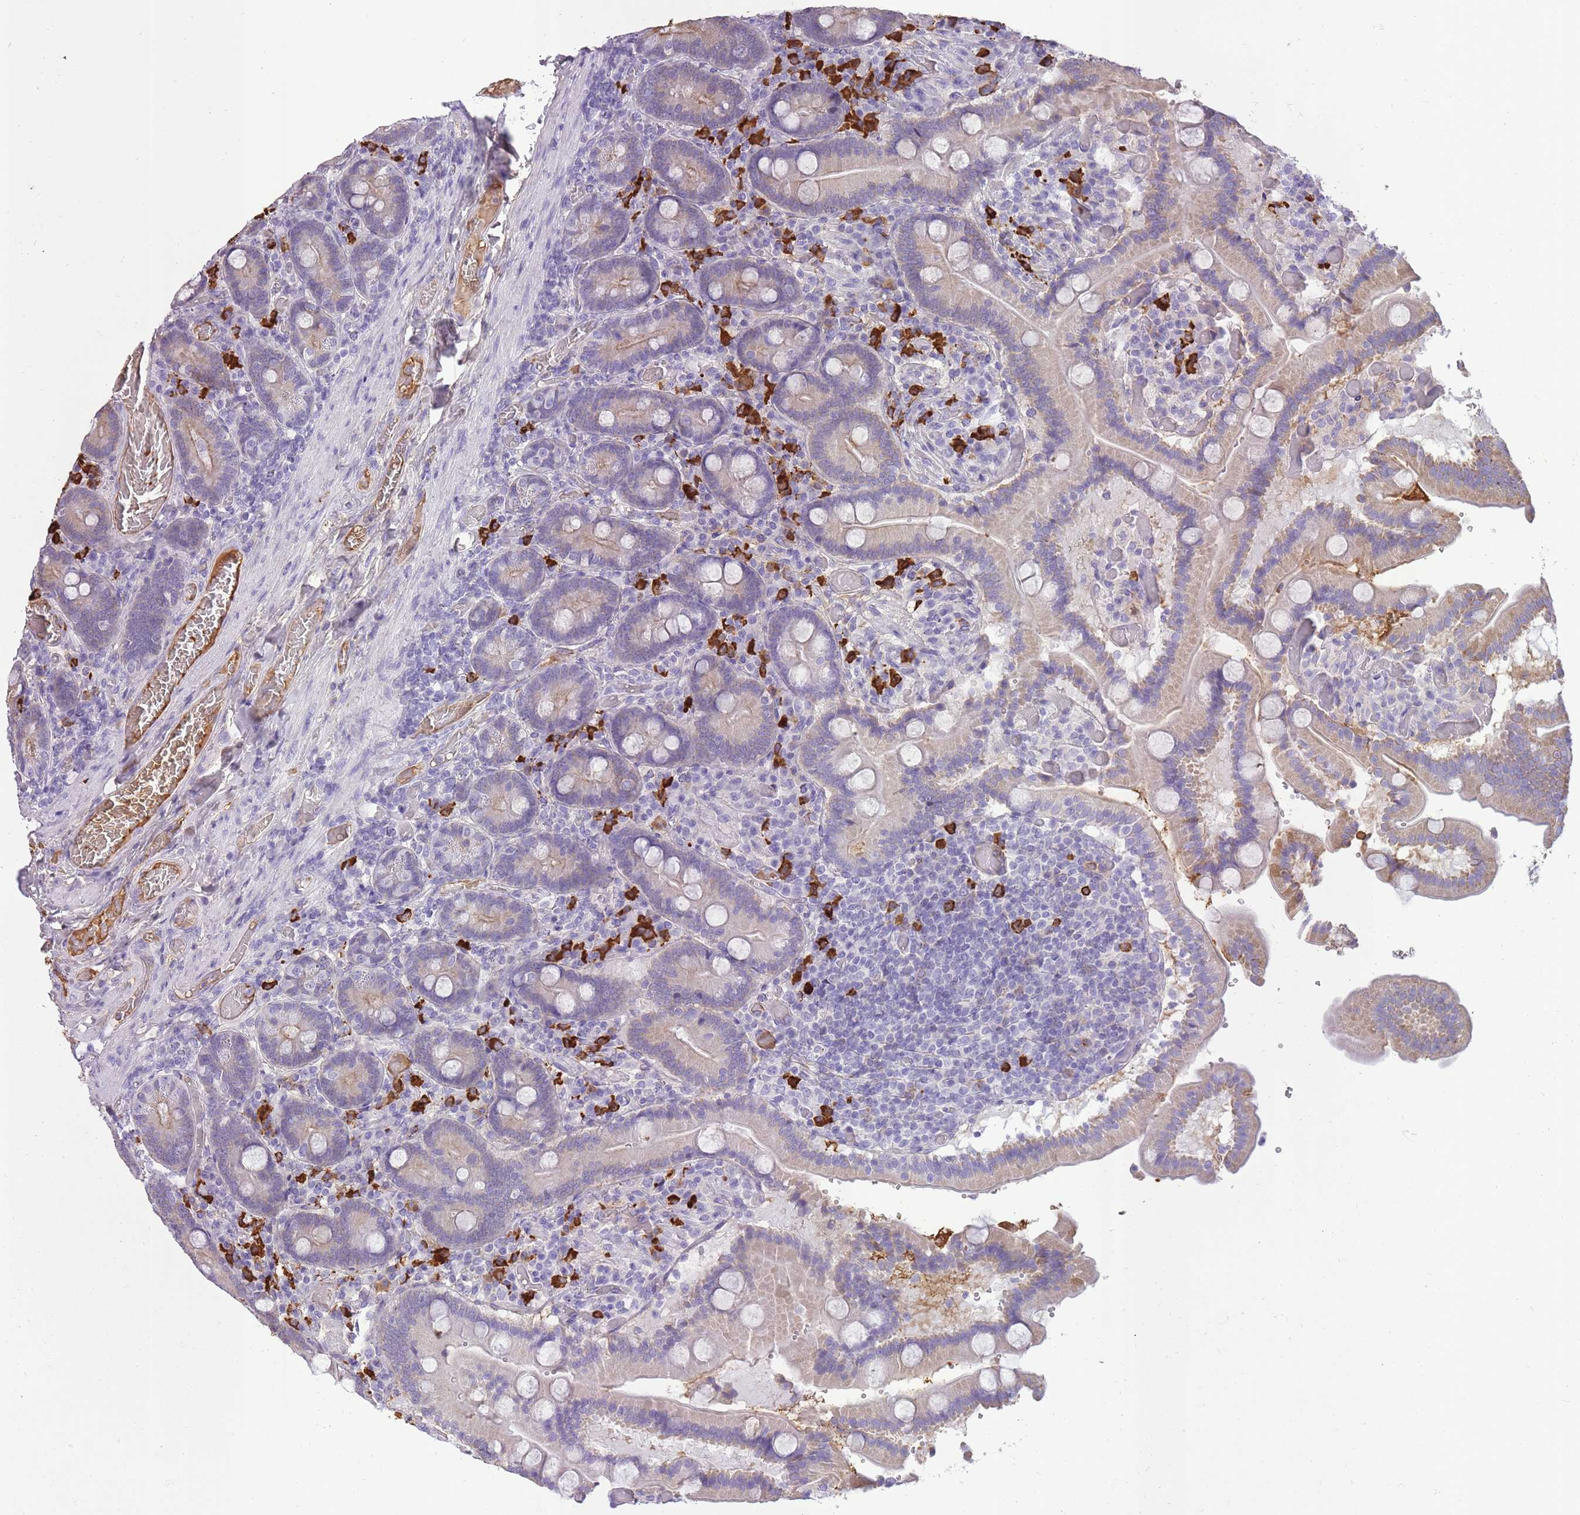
{"staining": {"intensity": "weak", "quantity": "<25%", "location": "cytoplasmic/membranous"}, "tissue": "duodenum", "cell_type": "Glandular cells", "image_type": "normal", "snomed": [{"axis": "morphology", "description": "Normal tissue, NOS"}, {"axis": "topography", "description": "Duodenum"}], "caption": "This is an IHC photomicrograph of normal duodenum. There is no staining in glandular cells.", "gene": "IGKV1", "patient": {"sex": "female", "age": 62}}